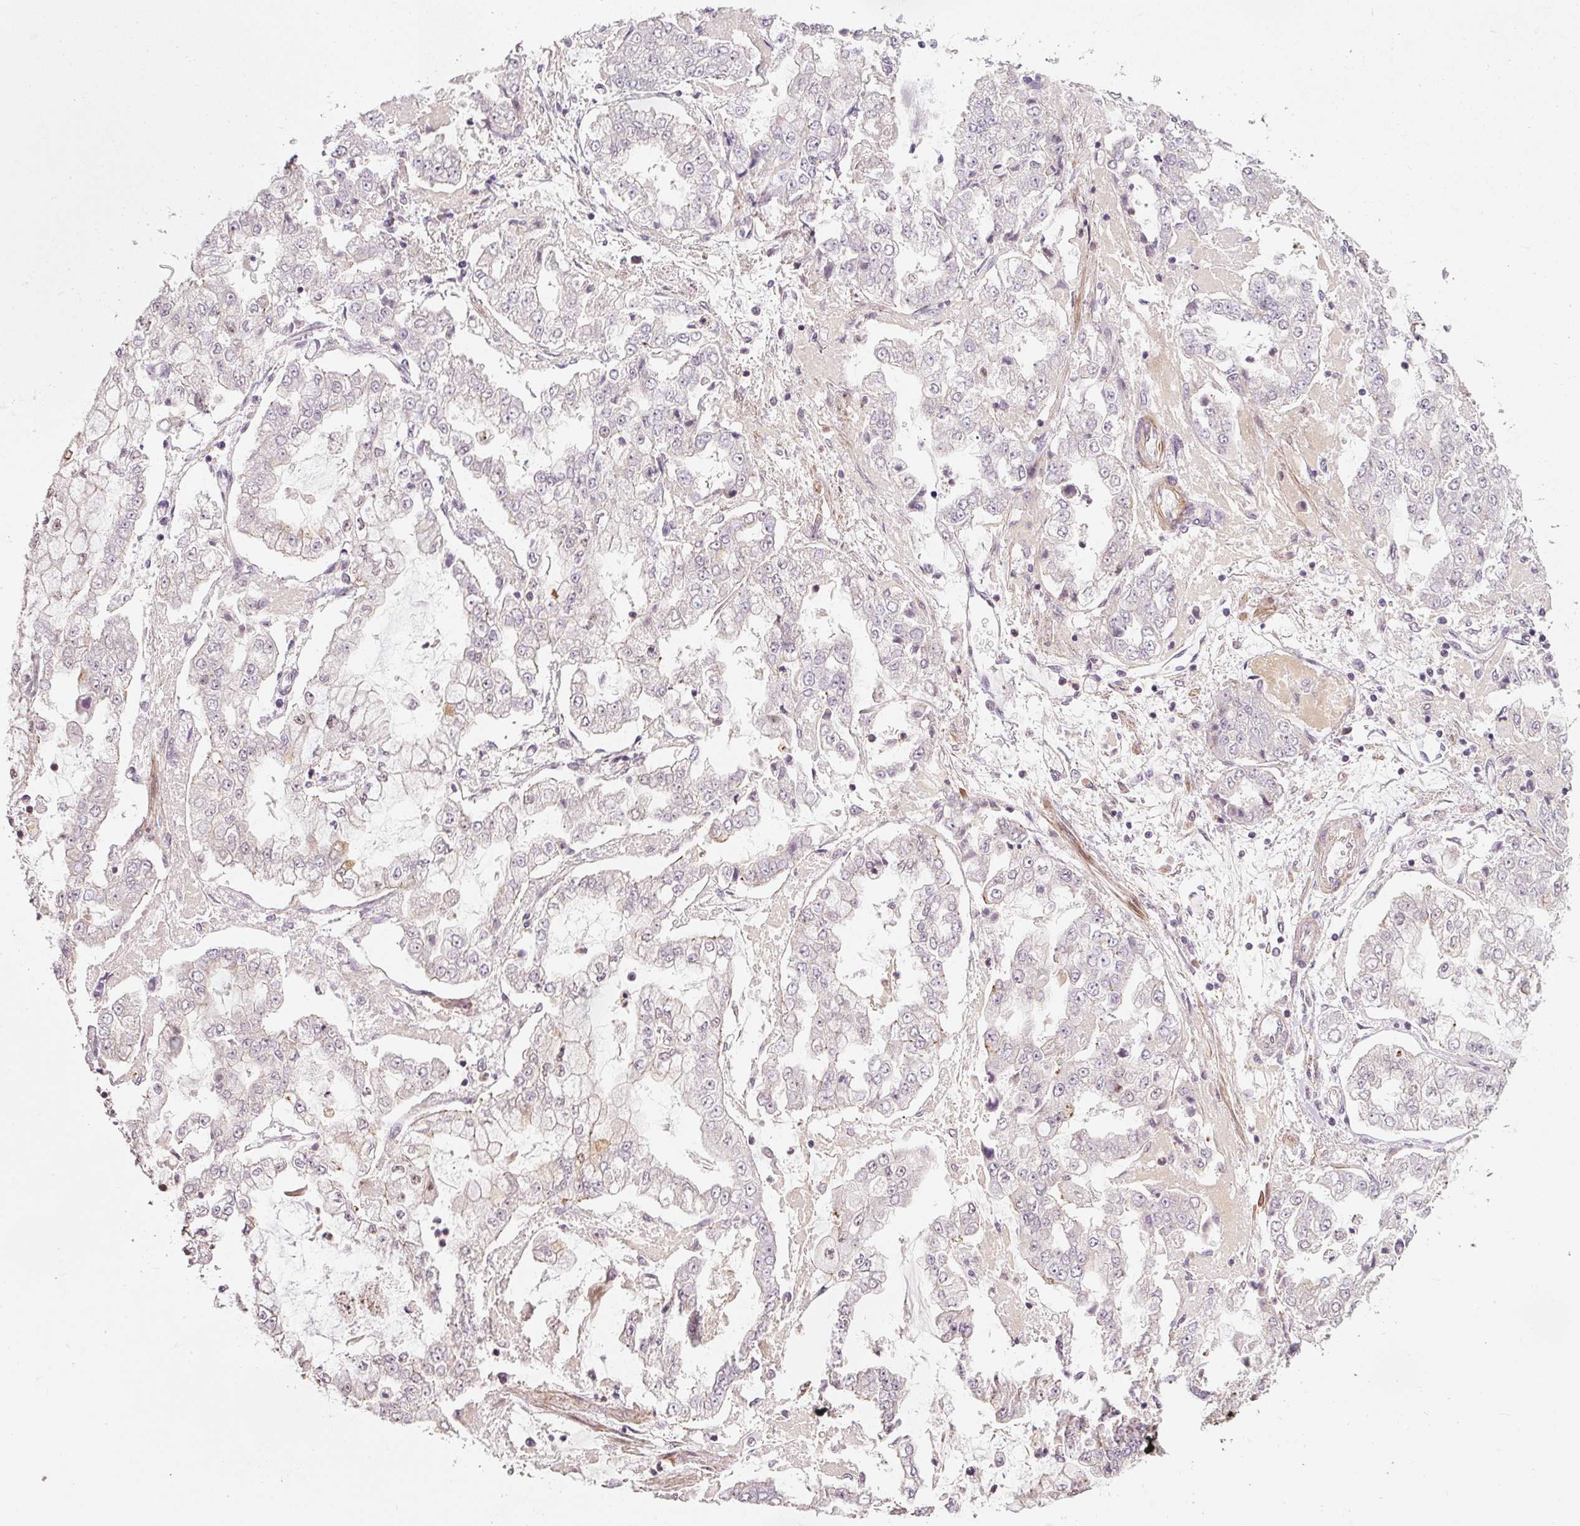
{"staining": {"intensity": "negative", "quantity": "none", "location": "none"}, "tissue": "stomach cancer", "cell_type": "Tumor cells", "image_type": "cancer", "snomed": [{"axis": "morphology", "description": "Adenocarcinoma, NOS"}, {"axis": "topography", "description": "Stomach"}], "caption": "Tumor cells show no significant protein positivity in adenocarcinoma (stomach).", "gene": "TIRAP", "patient": {"sex": "male", "age": 76}}